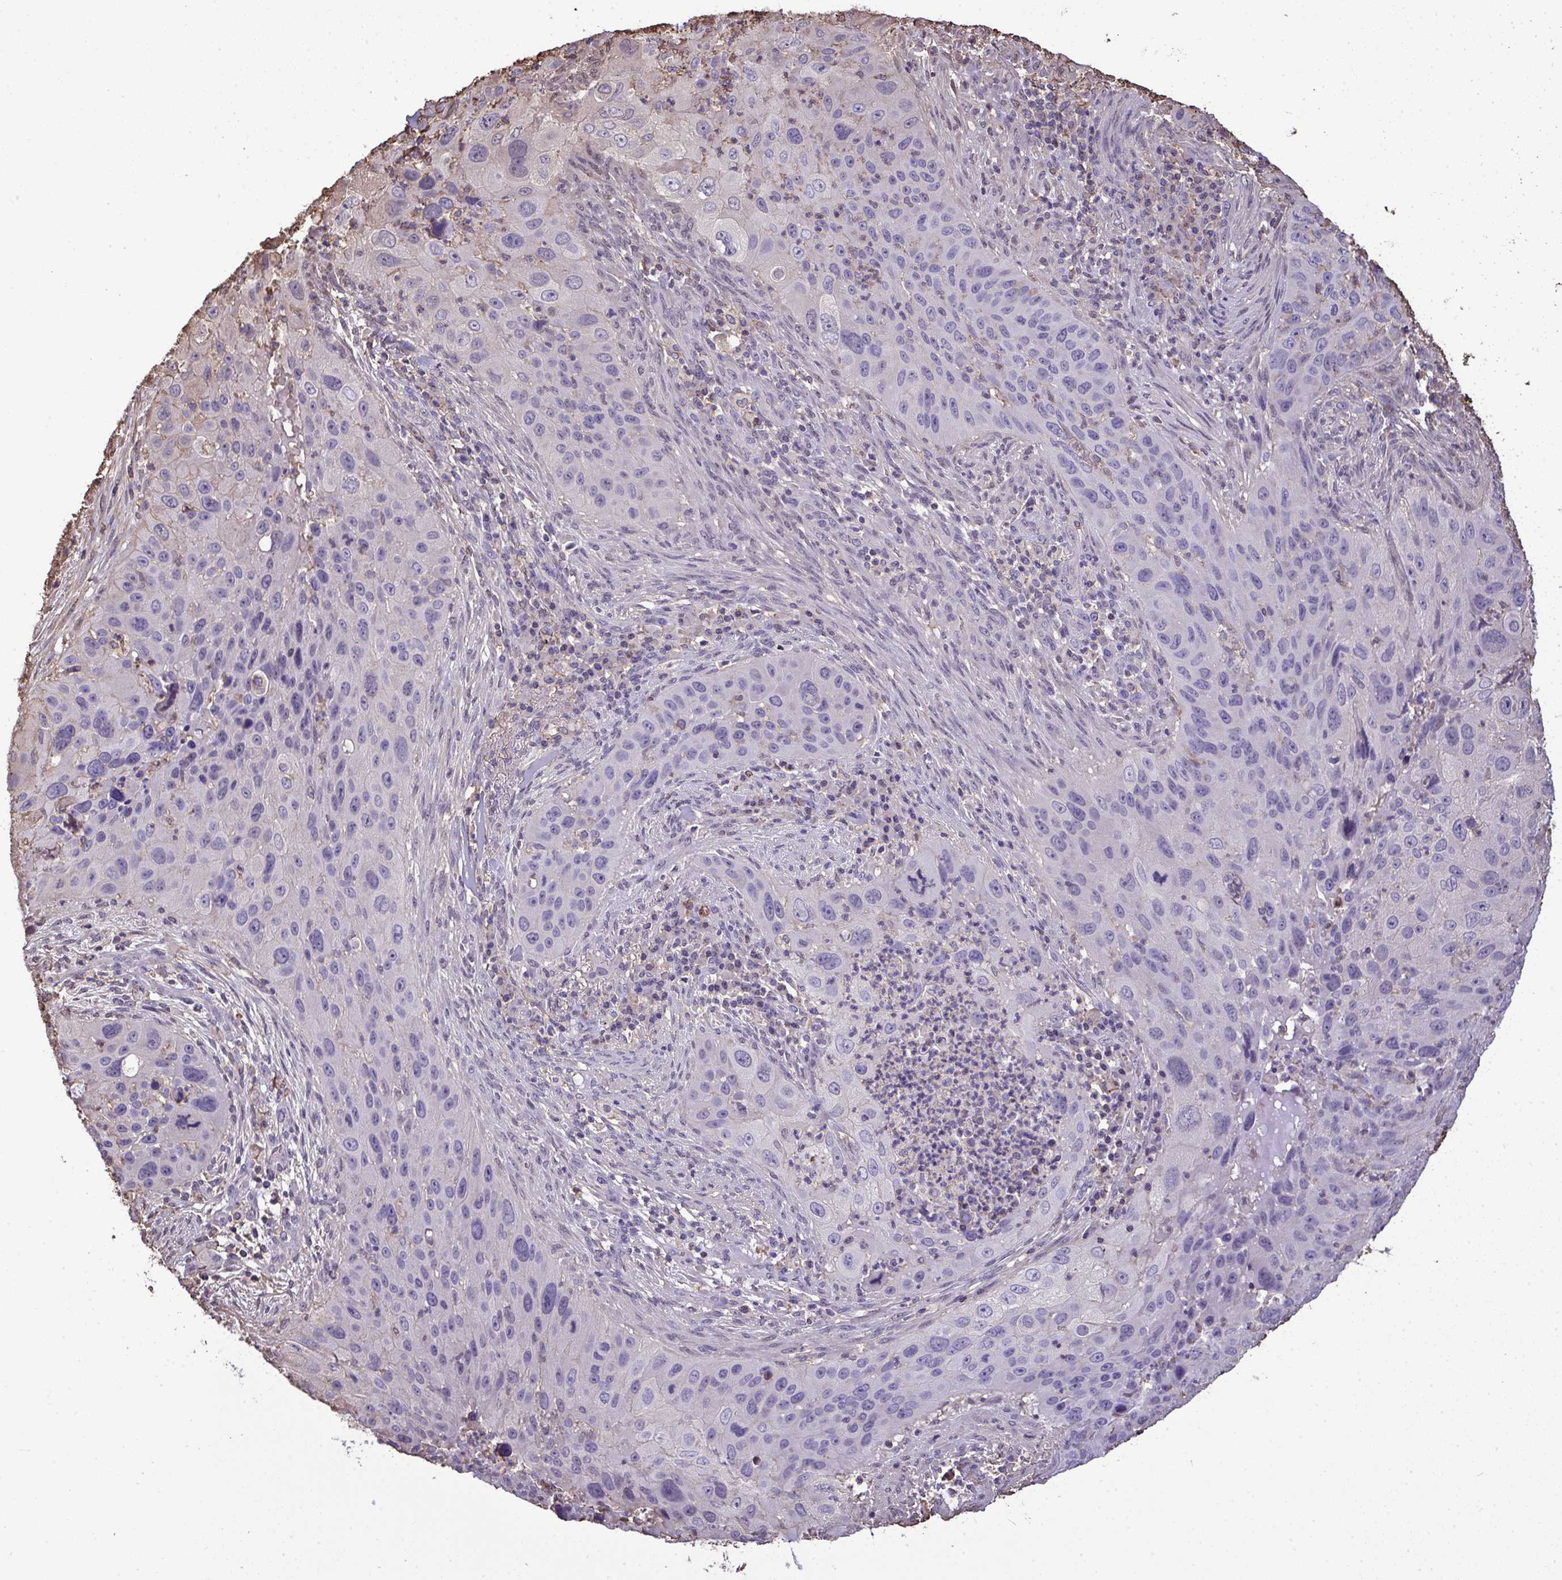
{"staining": {"intensity": "negative", "quantity": "none", "location": "none"}, "tissue": "lung cancer", "cell_type": "Tumor cells", "image_type": "cancer", "snomed": [{"axis": "morphology", "description": "Squamous cell carcinoma, NOS"}, {"axis": "topography", "description": "Lung"}], "caption": "This micrograph is of lung cancer (squamous cell carcinoma) stained with immunohistochemistry to label a protein in brown with the nuclei are counter-stained blue. There is no staining in tumor cells. The staining was performed using DAB (3,3'-diaminobenzidine) to visualize the protein expression in brown, while the nuclei were stained in blue with hematoxylin (Magnification: 20x).", "gene": "ANXA5", "patient": {"sex": "male", "age": 63}}